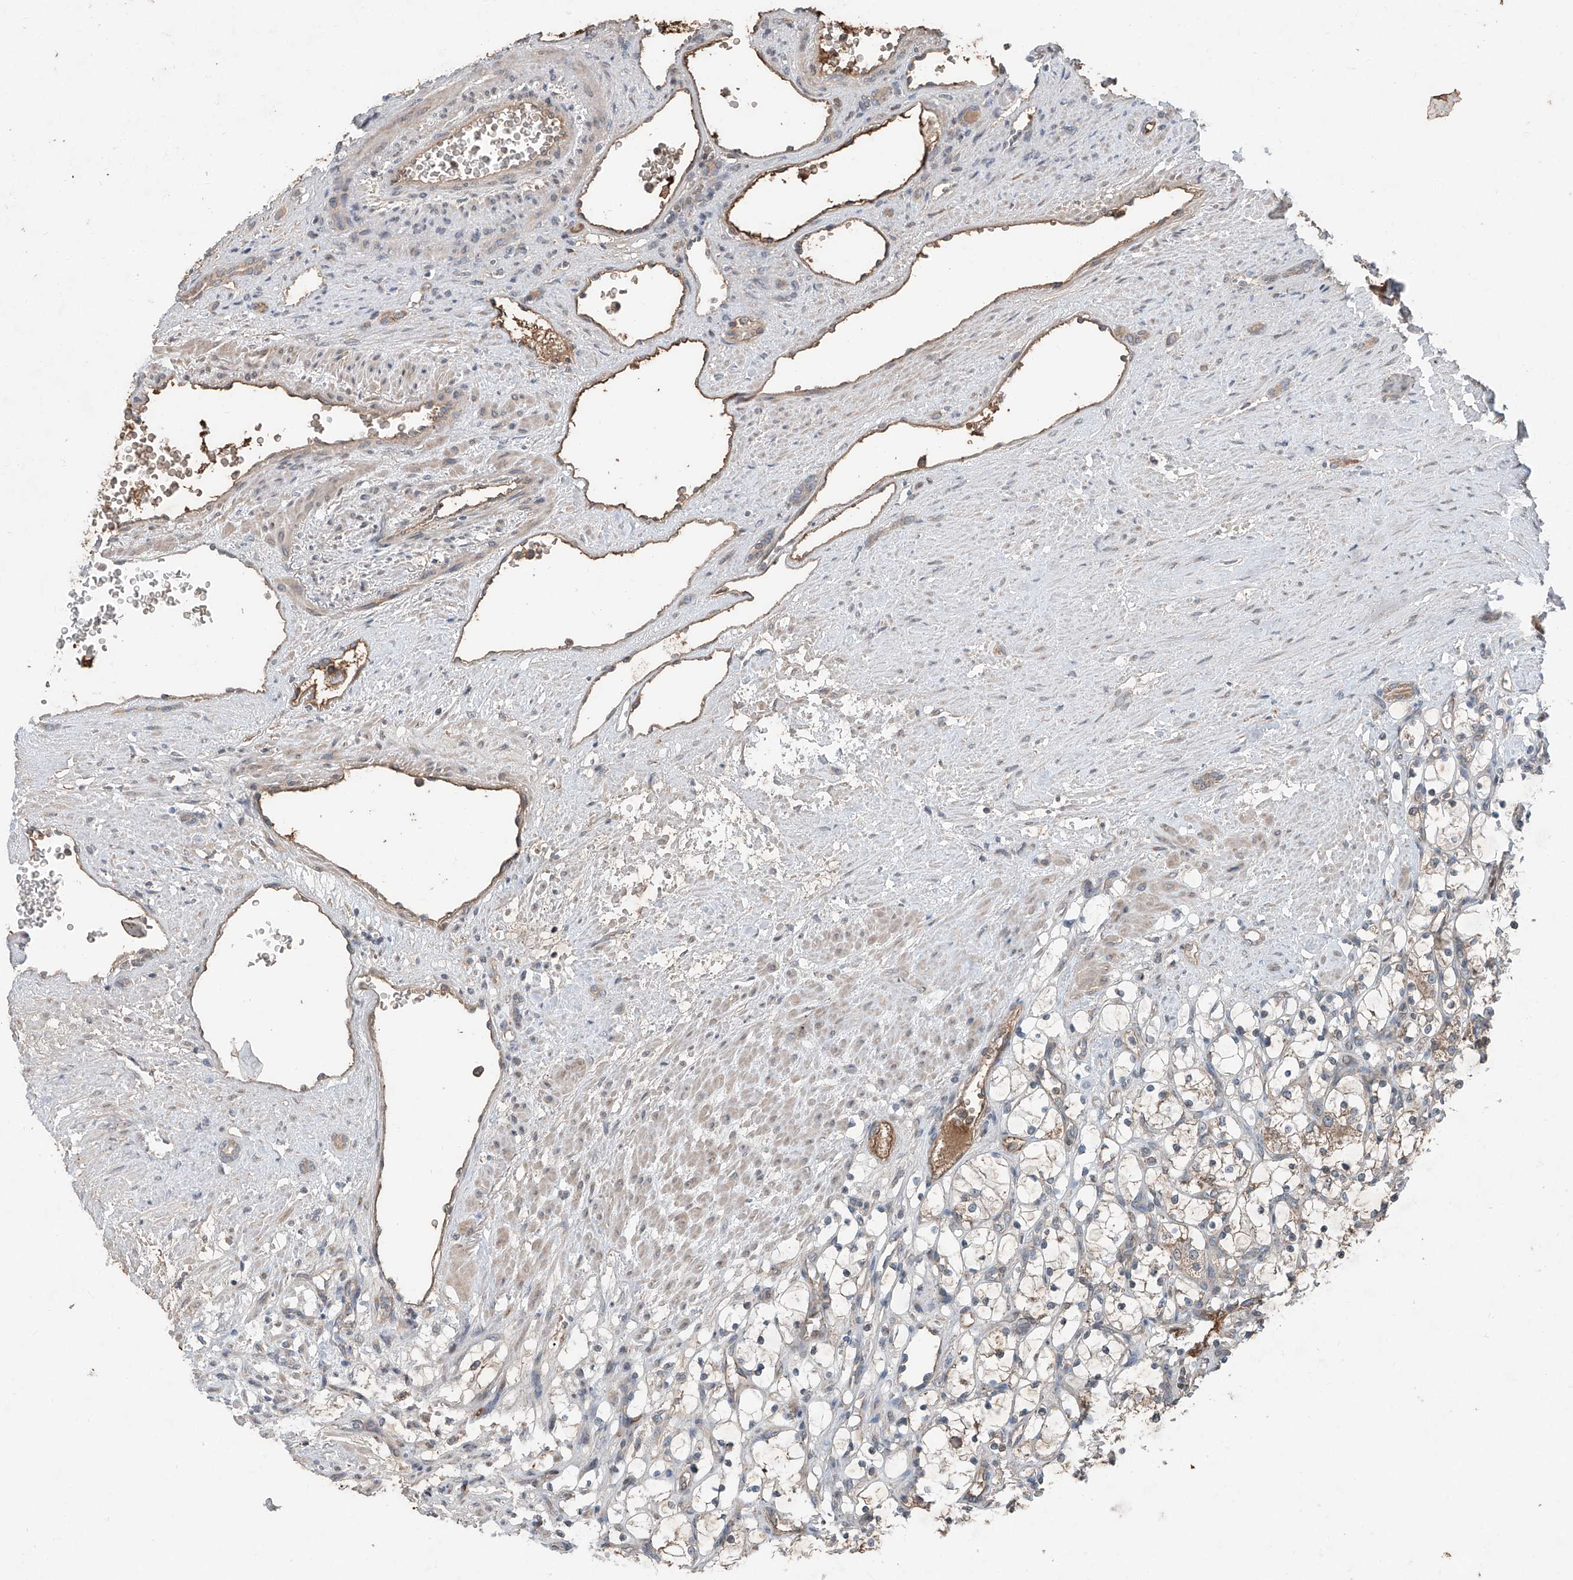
{"staining": {"intensity": "weak", "quantity": "25%-75%", "location": "cytoplasmic/membranous"}, "tissue": "renal cancer", "cell_type": "Tumor cells", "image_type": "cancer", "snomed": [{"axis": "morphology", "description": "Adenocarcinoma, NOS"}, {"axis": "topography", "description": "Kidney"}], "caption": "Protein expression analysis of renal adenocarcinoma demonstrates weak cytoplasmic/membranous positivity in about 25%-75% of tumor cells. The staining was performed using DAB, with brown indicating positive protein expression. Nuclei are stained blue with hematoxylin.", "gene": "ADAM23", "patient": {"sex": "female", "age": 69}}